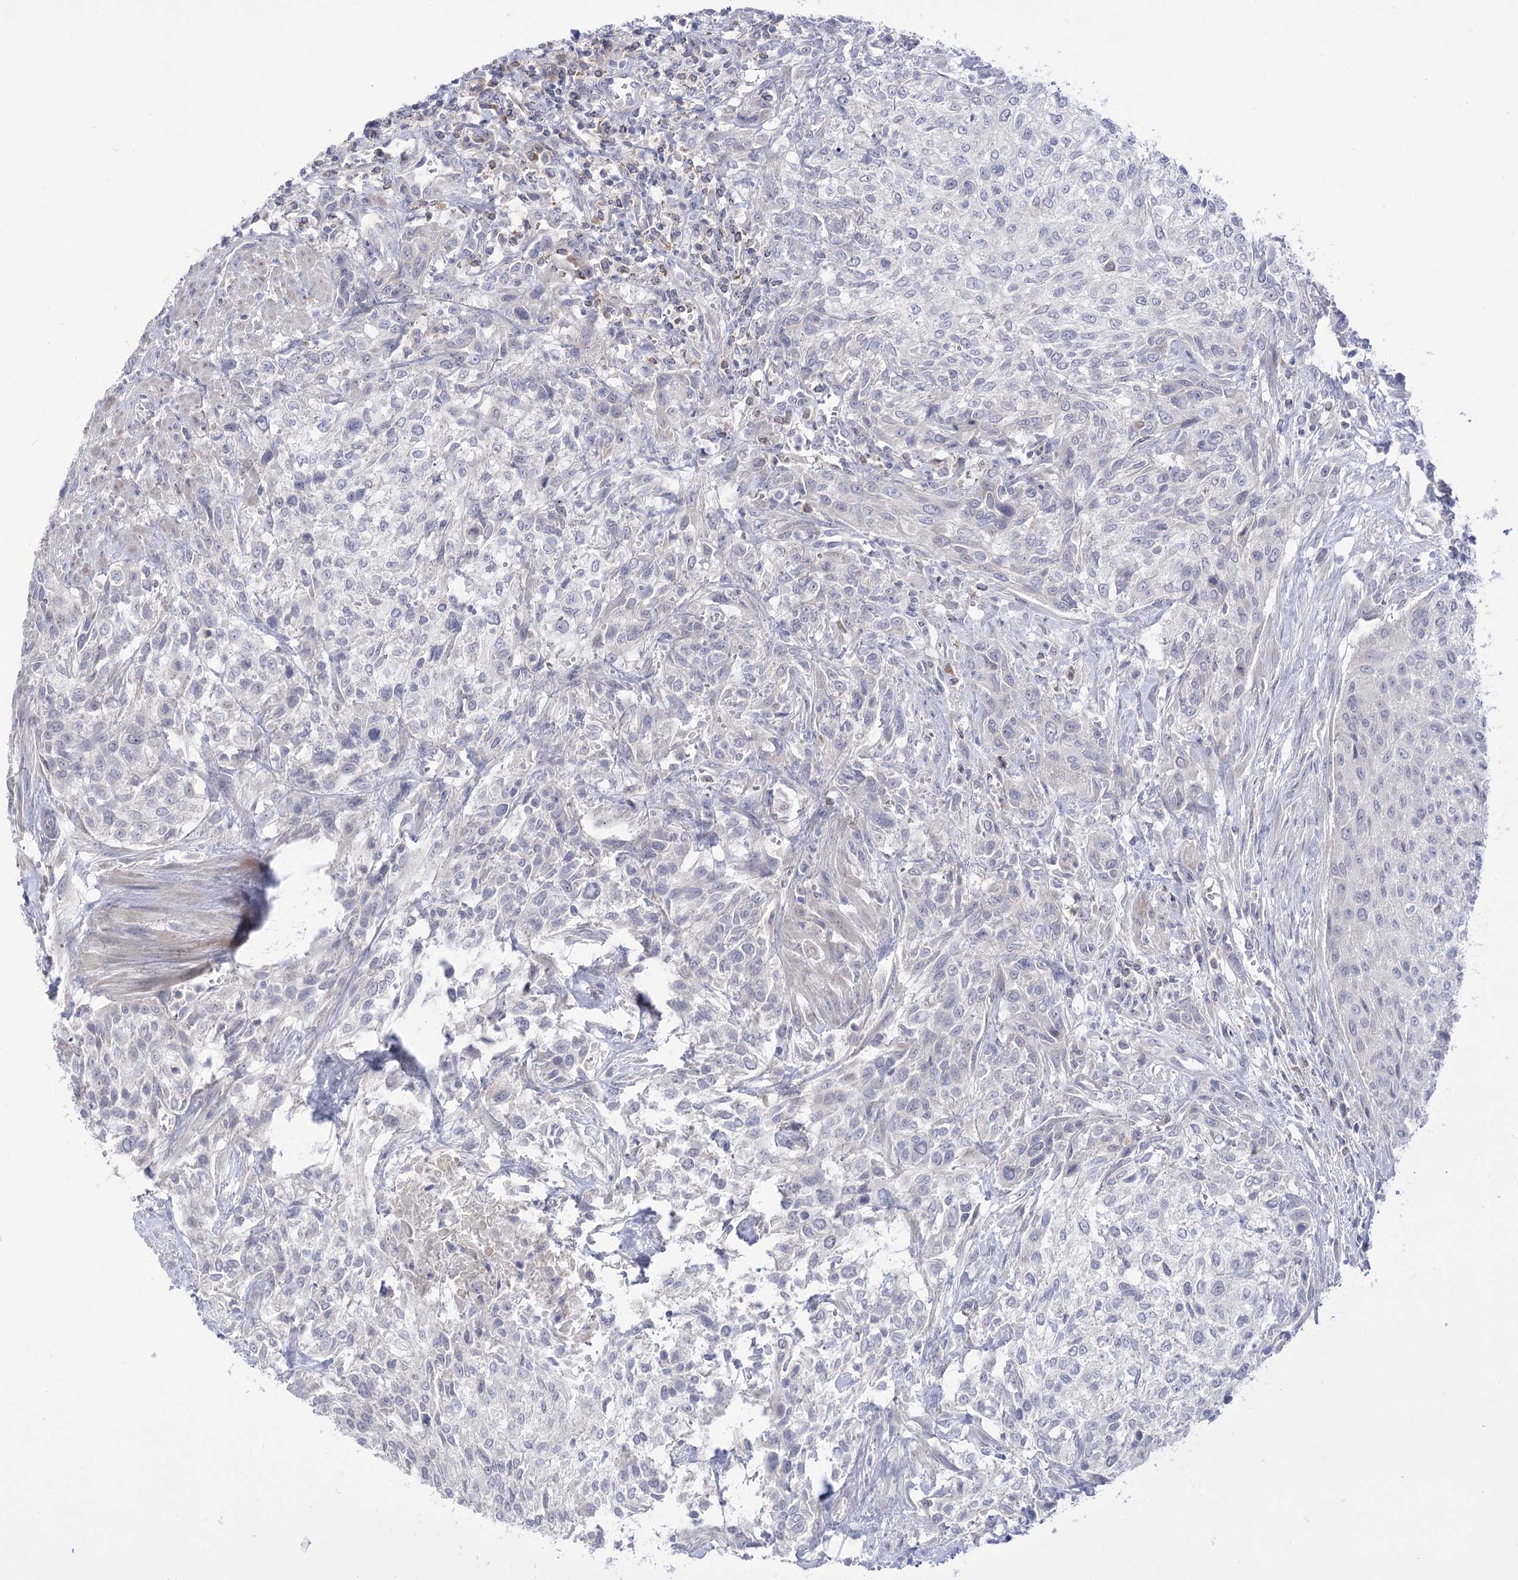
{"staining": {"intensity": "negative", "quantity": "none", "location": "none"}, "tissue": "urothelial cancer", "cell_type": "Tumor cells", "image_type": "cancer", "snomed": [{"axis": "morphology", "description": "Normal tissue, NOS"}, {"axis": "morphology", "description": "Urothelial carcinoma, NOS"}, {"axis": "topography", "description": "Urinary bladder"}, {"axis": "topography", "description": "Peripheral nerve tissue"}], "caption": "DAB immunohistochemical staining of urothelial cancer displays no significant positivity in tumor cells.", "gene": "HELT", "patient": {"sex": "male", "age": 35}}